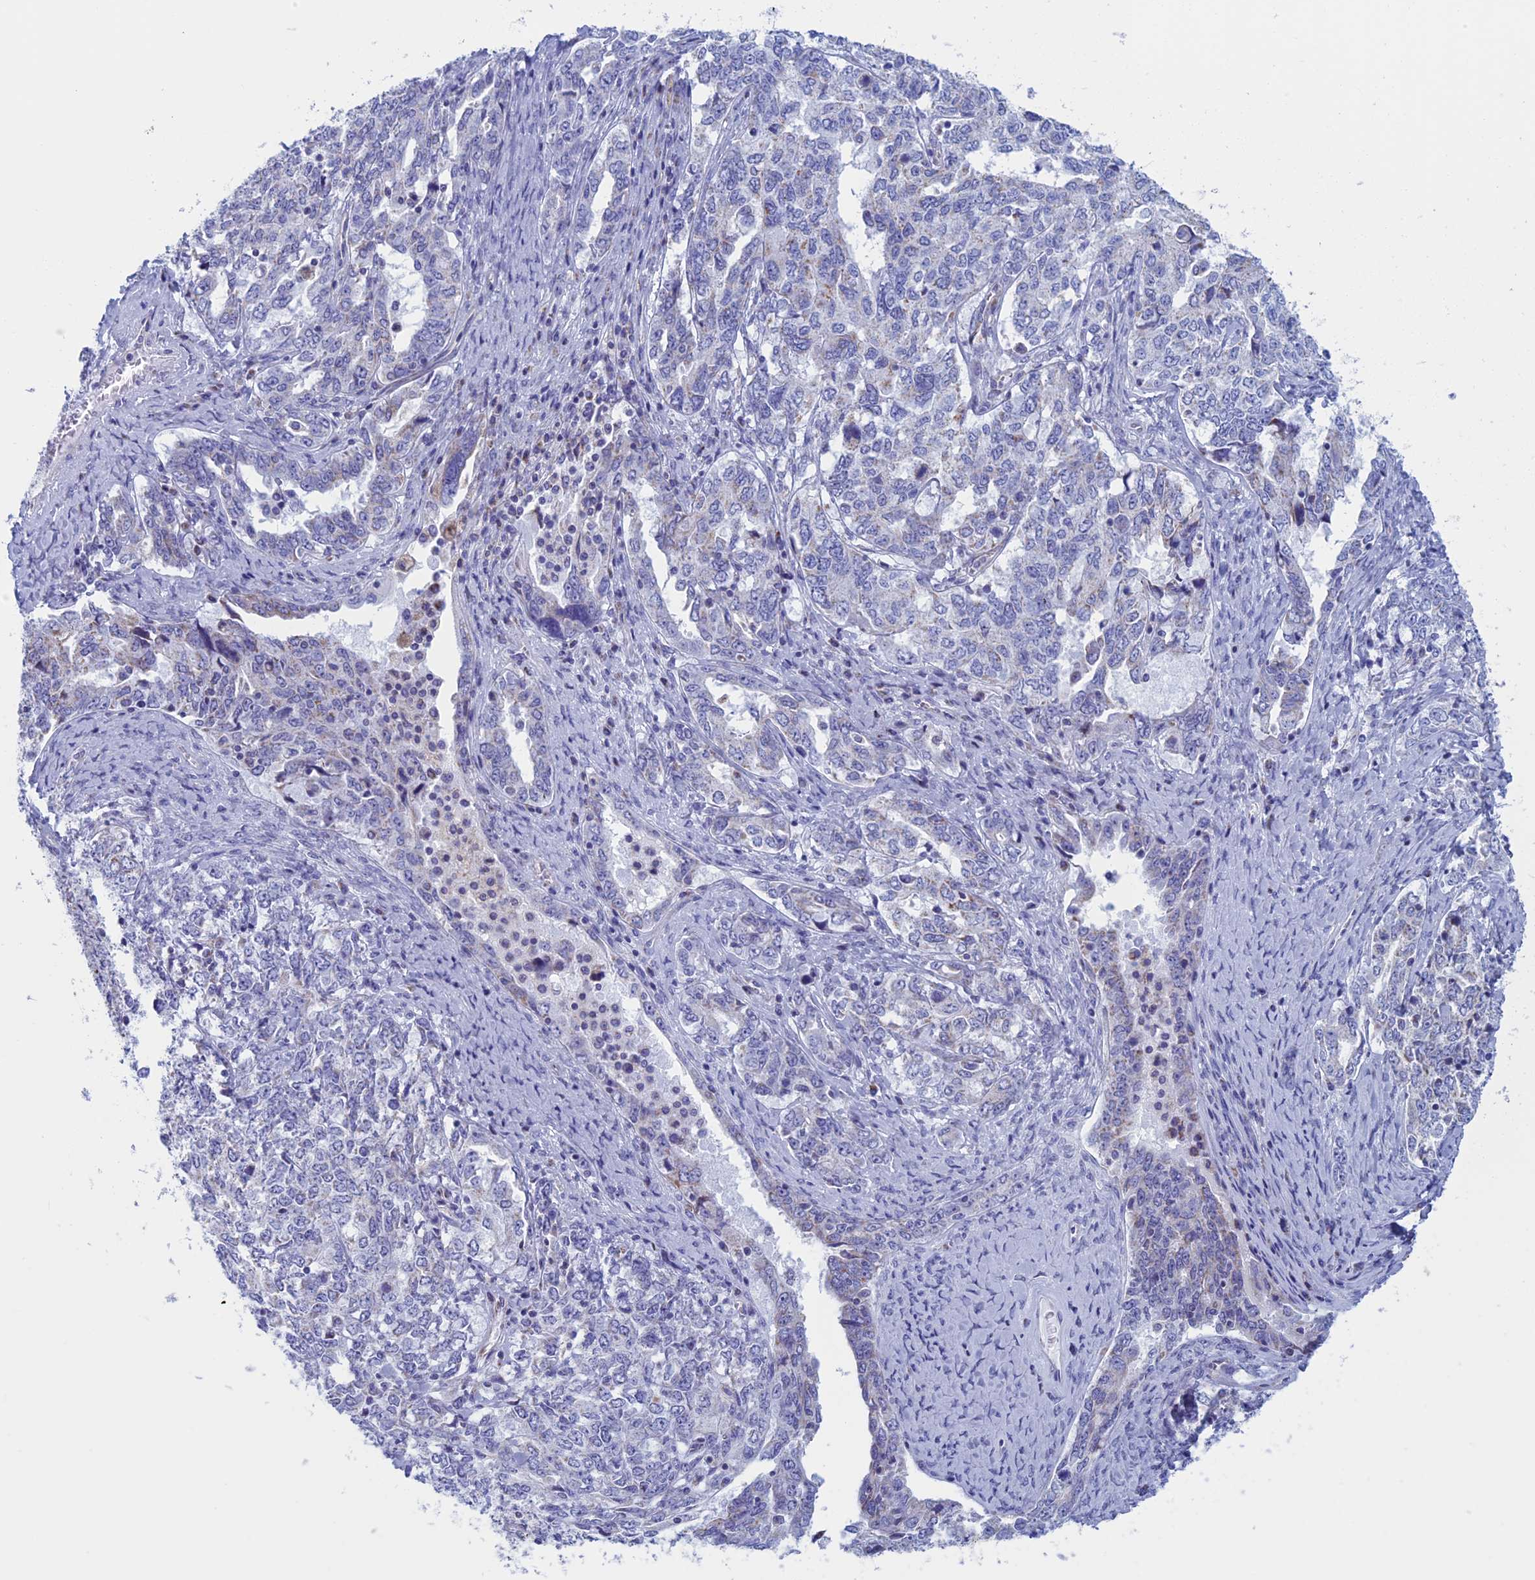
{"staining": {"intensity": "negative", "quantity": "none", "location": "none"}, "tissue": "ovarian cancer", "cell_type": "Tumor cells", "image_type": "cancer", "snomed": [{"axis": "morphology", "description": "Carcinoma, endometroid"}, {"axis": "topography", "description": "Ovary"}], "caption": "Human ovarian cancer stained for a protein using IHC demonstrates no expression in tumor cells.", "gene": "NDUFB9", "patient": {"sex": "female", "age": 62}}